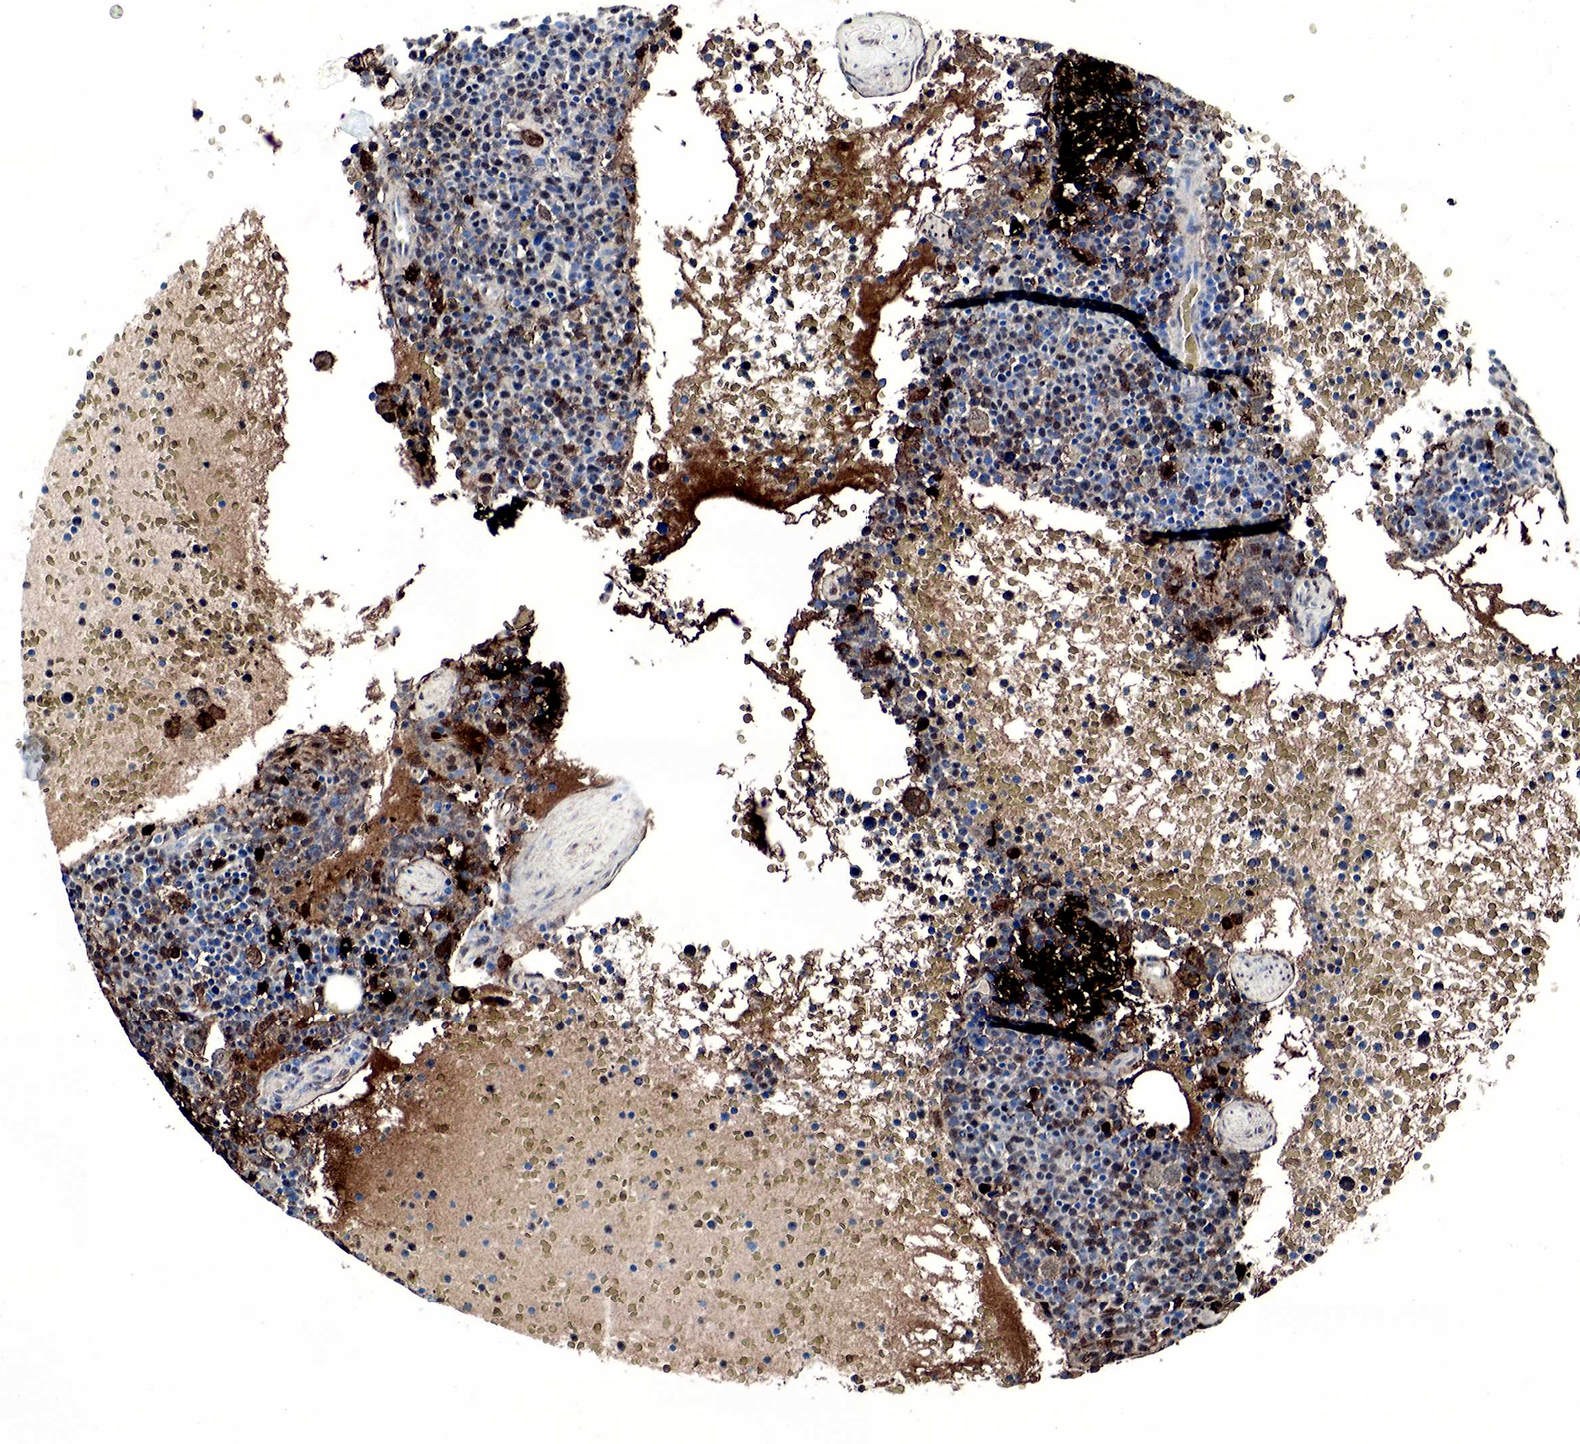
{"staining": {"intensity": "negative", "quantity": "none", "location": "none"}, "tissue": "lymphoma", "cell_type": "Tumor cells", "image_type": "cancer", "snomed": [{"axis": "morphology", "description": "Malignant lymphoma, non-Hodgkin's type, High grade"}, {"axis": "topography", "description": "Lymph node"}], "caption": "The image exhibits no staining of tumor cells in lymphoma.", "gene": "SPIN1", "patient": {"sex": "female", "age": 76}}